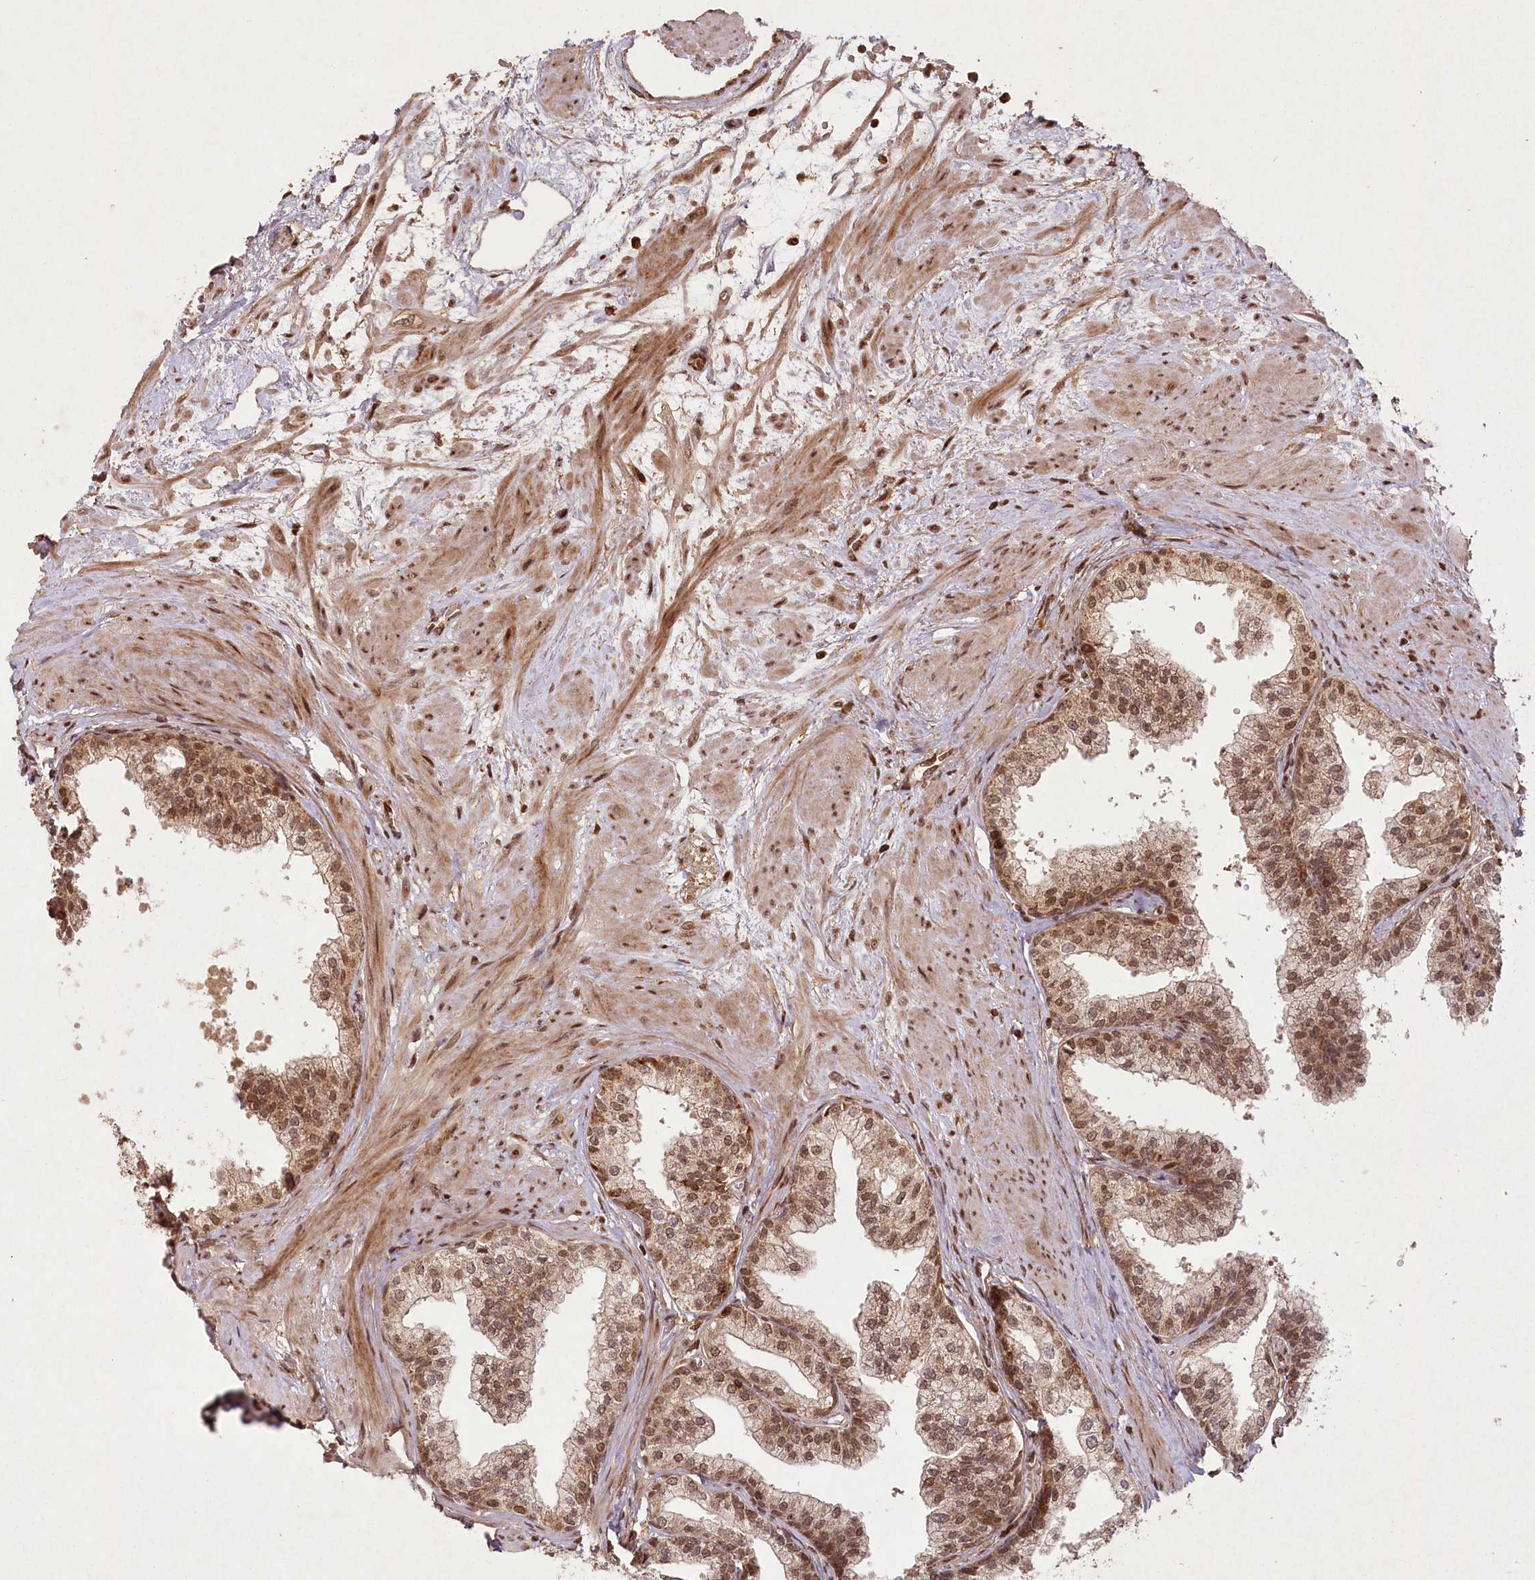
{"staining": {"intensity": "moderate", "quantity": ">75%", "location": "cytoplasmic/membranous,nuclear"}, "tissue": "prostate", "cell_type": "Glandular cells", "image_type": "normal", "snomed": [{"axis": "morphology", "description": "Normal tissue, NOS"}, {"axis": "topography", "description": "Prostate"}], "caption": "Immunohistochemical staining of normal human prostate reveals >75% levels of moderate cytoplasmic/membranous,nuclear protein expression in approximately >75% of glandular cells. Nuclei are stained in blue.", "gene": "MICU1", "patient": {"sex": "male", "age": 60}}